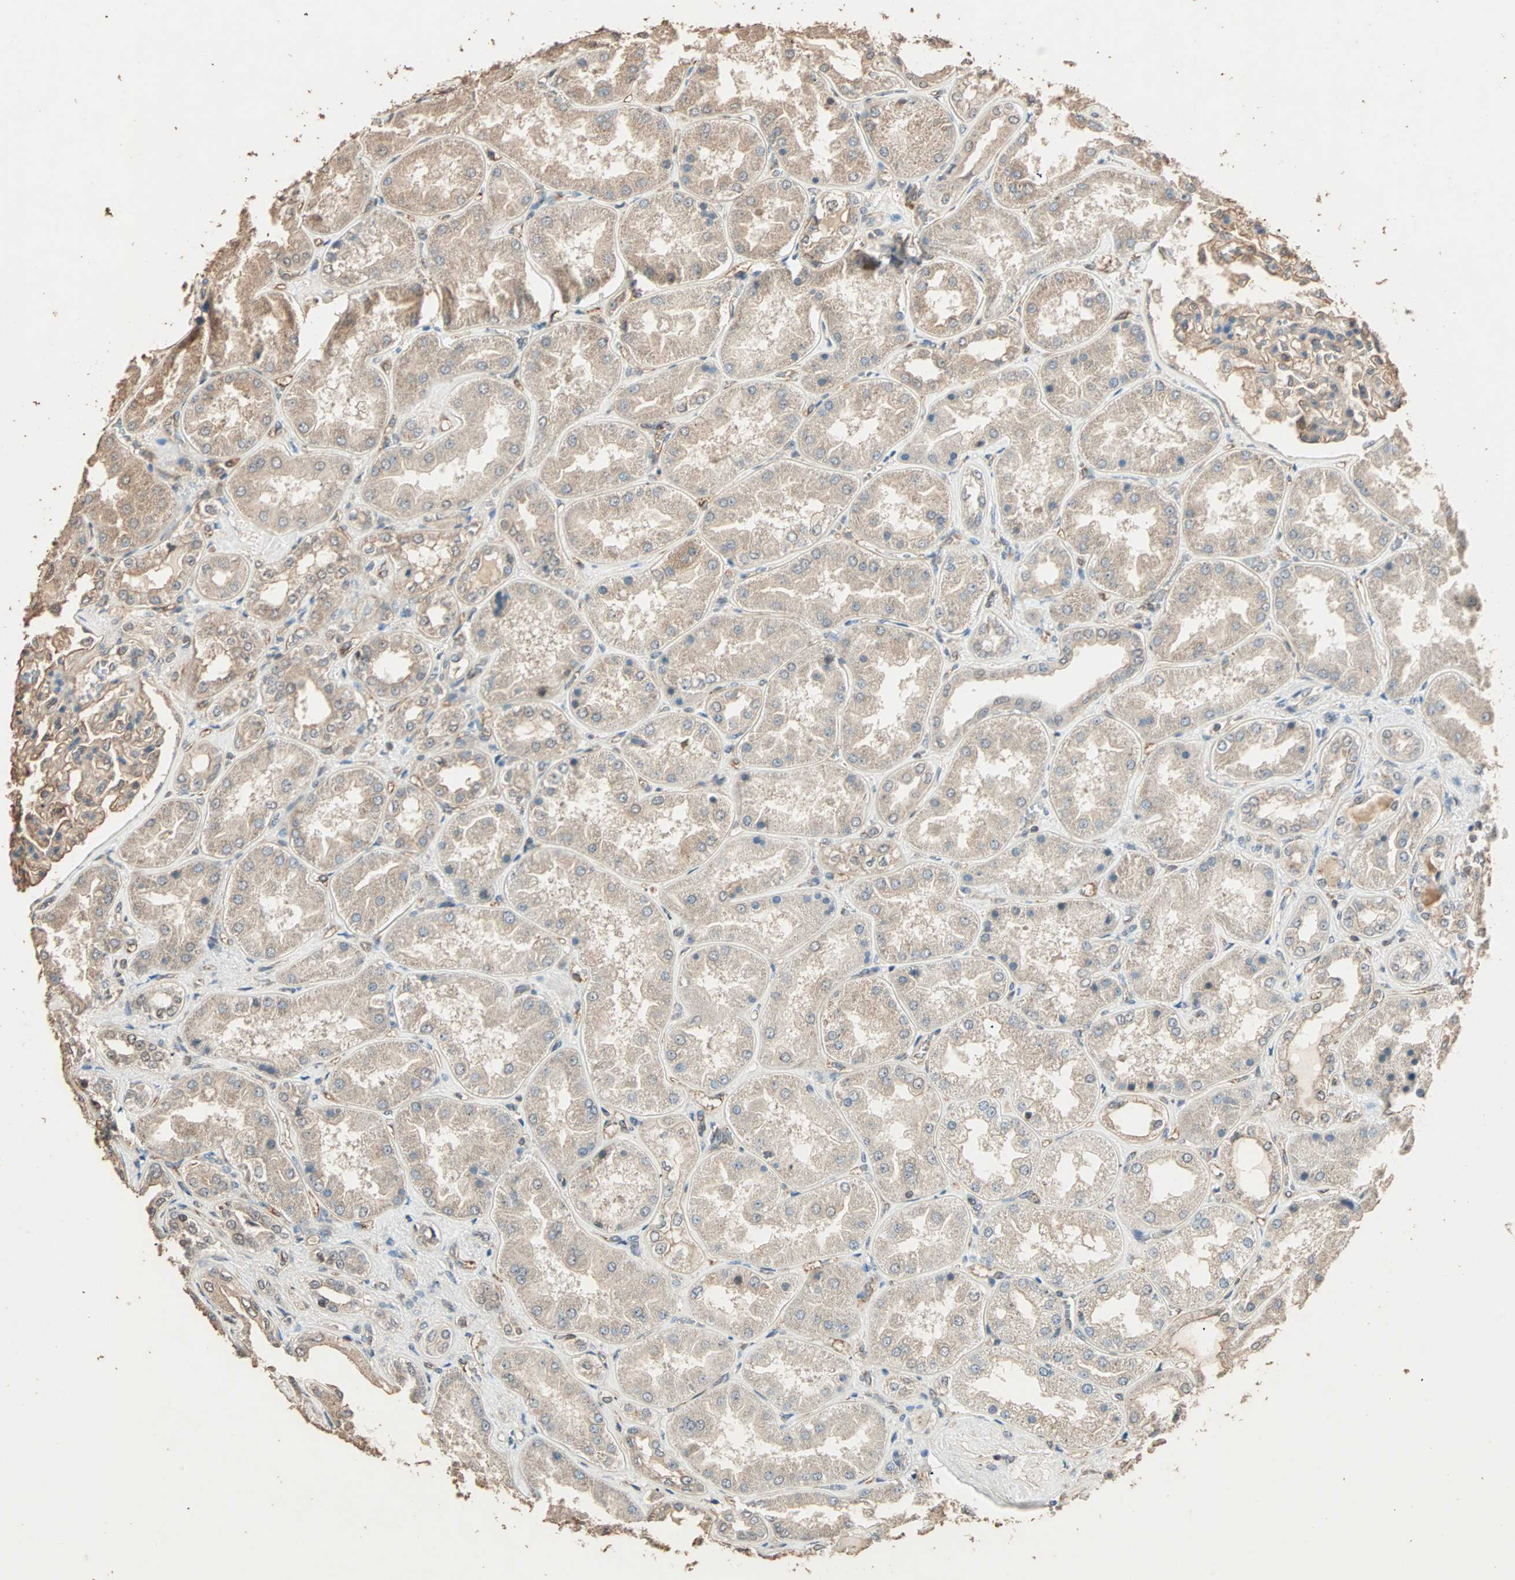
{"staining": {"intensity": "moderate", "quantity": ">75%", "location": "cytoplasmic/membranous,nuclear"}, "tissue": "kidney", "cell_type": "Cells in glomeruli", "image_type": "normal", "snomed": [{"axis": "morphology", "description": "Normal tissue, NOS"}, {"axis": "topography", "description": "Kidney"}], "caption": "Cells in glomeruli reveal medium levels of moderate cytoplasmic/membranous,nuclear staining in approximately >75% of cells in benign human kidney.", "gene": "ZBTB33", "patient": {"sex": "female", "age": 56}}